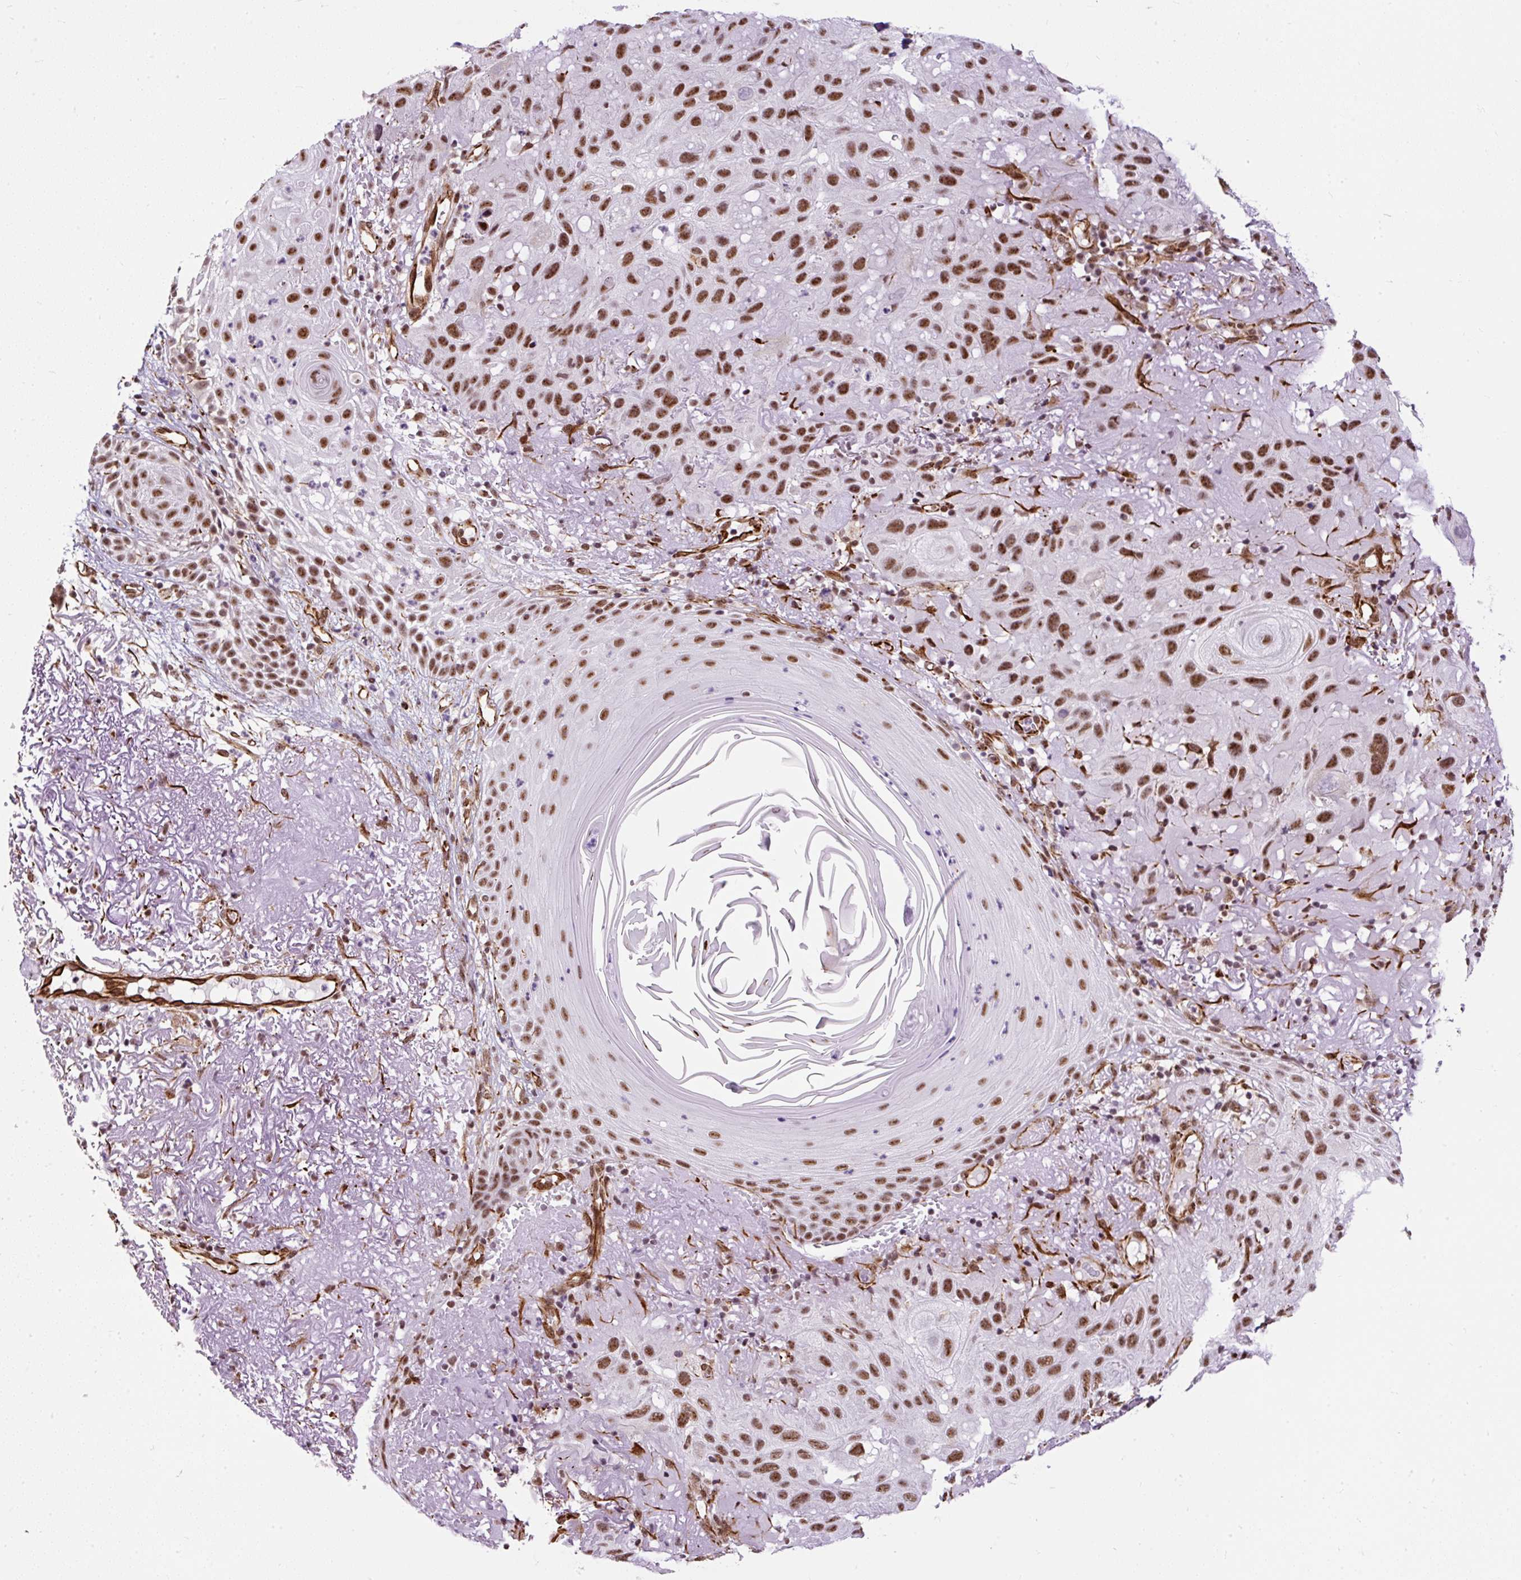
{"staining": {"intensity": "strong", "quantity": ">75%", "location": "nuclear"}, "tissue": "skin cancer", "cell_type": "Tumor cells", "image_type": "cancer", "snomed": [{"axis": "morphology", "description": "Normal tissue, NOS"}, {"axis": "morphology", "description": "Squamous cell carcinoma, NOS"}, {"axis": "topography", "description": "Skin"}], "caption": "Skin cancer stained for a protein (brown) demonstrates strong nuclear positive expression in approximately >75% of tumor cells.", "gene": "LUC7L2", "patient": {"sex": "female", "age": 96}}